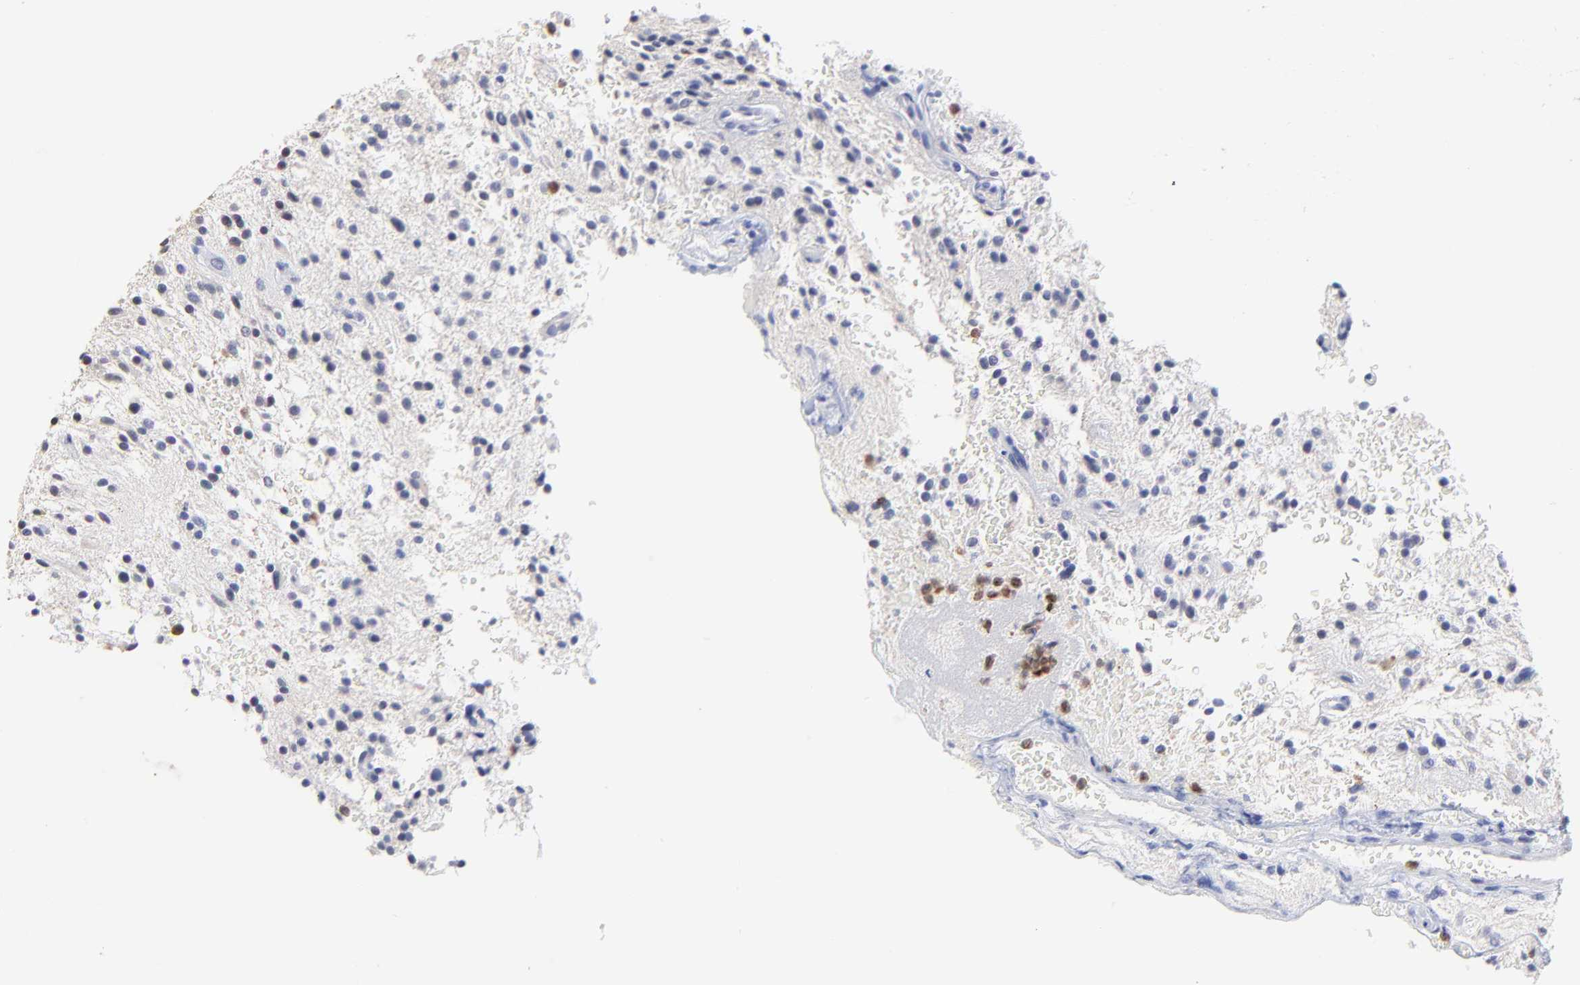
{"staining": {"intensity": "negative", "quantity": "none", "location": "none"}, "tissue": "glioma", "cell_type": "Tumor cells", "image_type": "cancer", "snomed": [{"axis": "morphology", "description": "Glioma, malignant, NOS"}, {"axis": "topography", "description": "Cerebellum"}], "caption": "Tumor cells show no significant staining in malignant glioma.", "gene": "SMARCA1", "patient": {"sex": "female", "age": 10}}